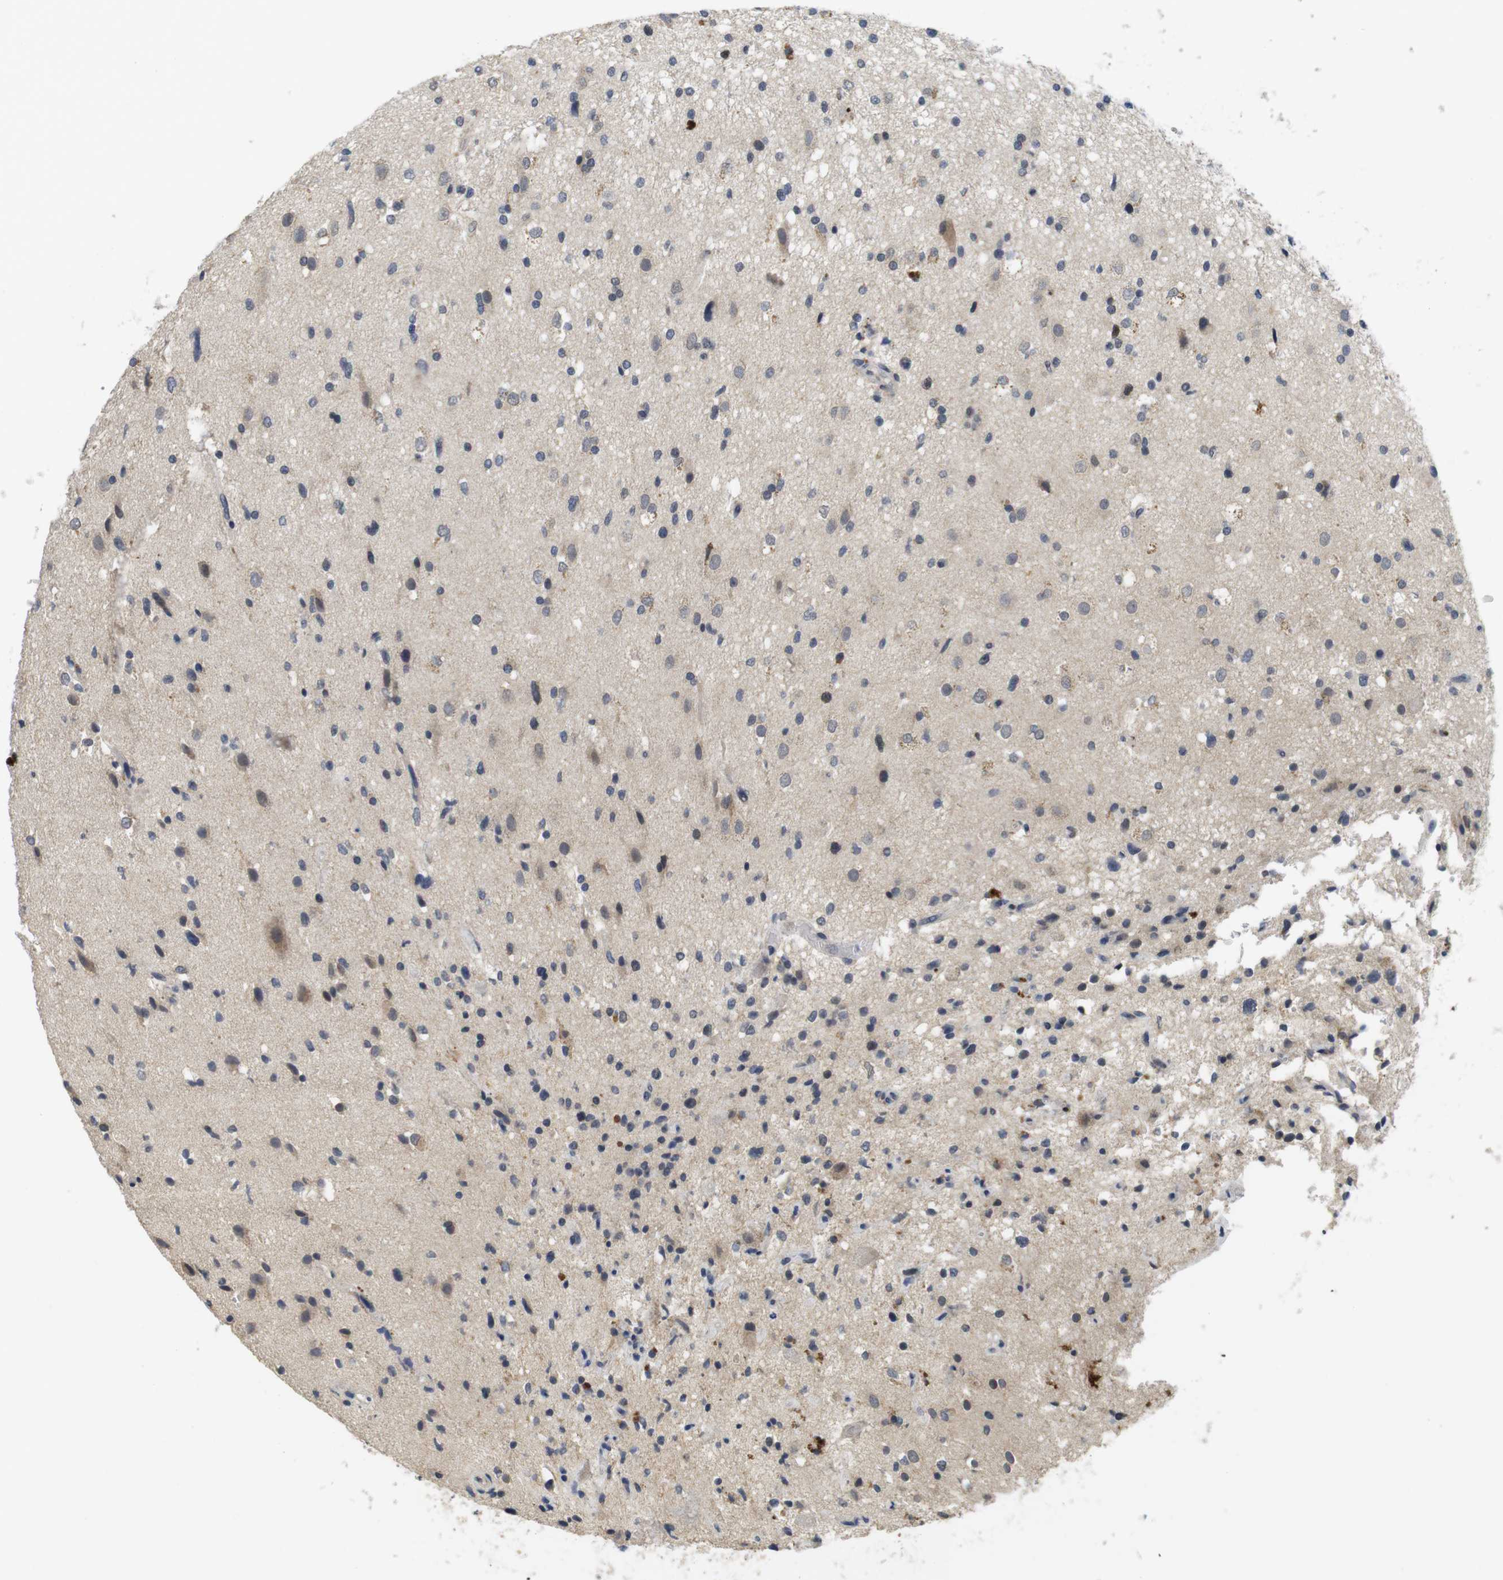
{"staining": {"intensity": "moderate", "quantity": "<25%", "location": "cytoplasmic/membranous"}, "tissue": "glioma", "cell_type": "Tumor cells", "image_type": "cancer", "snomed": [{"axis": "morphology", "description": "Glioma, malignant, High grade"}, {"axis": "topography", "description": "Brain"}], "caption": "Glioma stained with a protein marker displays moderate staining in tumor cells.", "gene": "SKP2", "patient": {"sex": "male", "age": 33}}